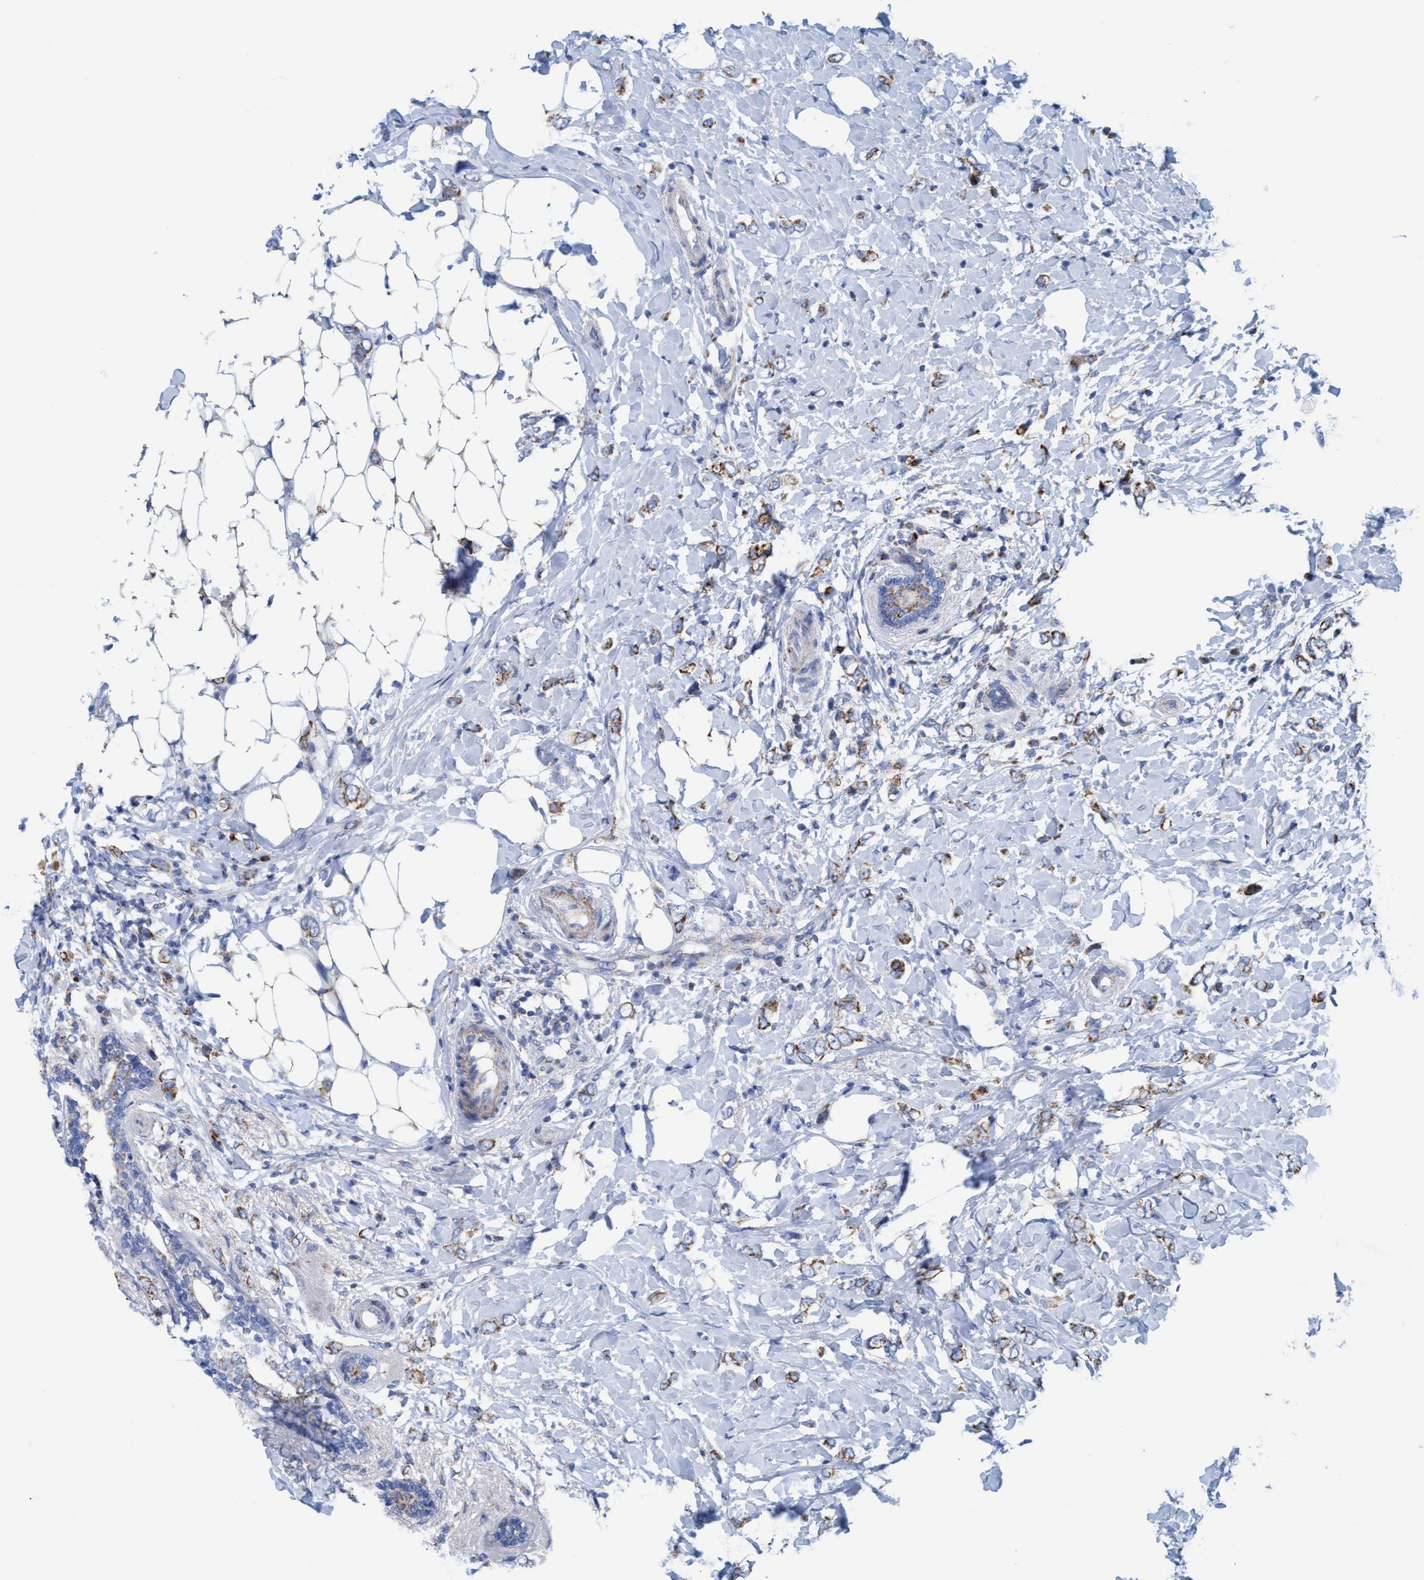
{"staining": {"intensity": "moderate", "quantity": ">75%", "location": "cytoplasmic/membranous"}, "tissue": "breast cancer", "cell_type": "Tumor cells", "image_type": "cancer", "snomed": [{"axis": "morphology", "description": "Normal tissue, NOS"}, {"axis": "morphology", "description": "Lobular carcinoma"}, {"axis": "topography", "description": "Breast"}], "caption": "Breast cancer stained for a protein (brown) displays moderate cytoplasmic/membranous positive positivity in approximately >75% of tumor cells.", "gene": "GGA3", "patient": {"sex": "female", "age": 47}}